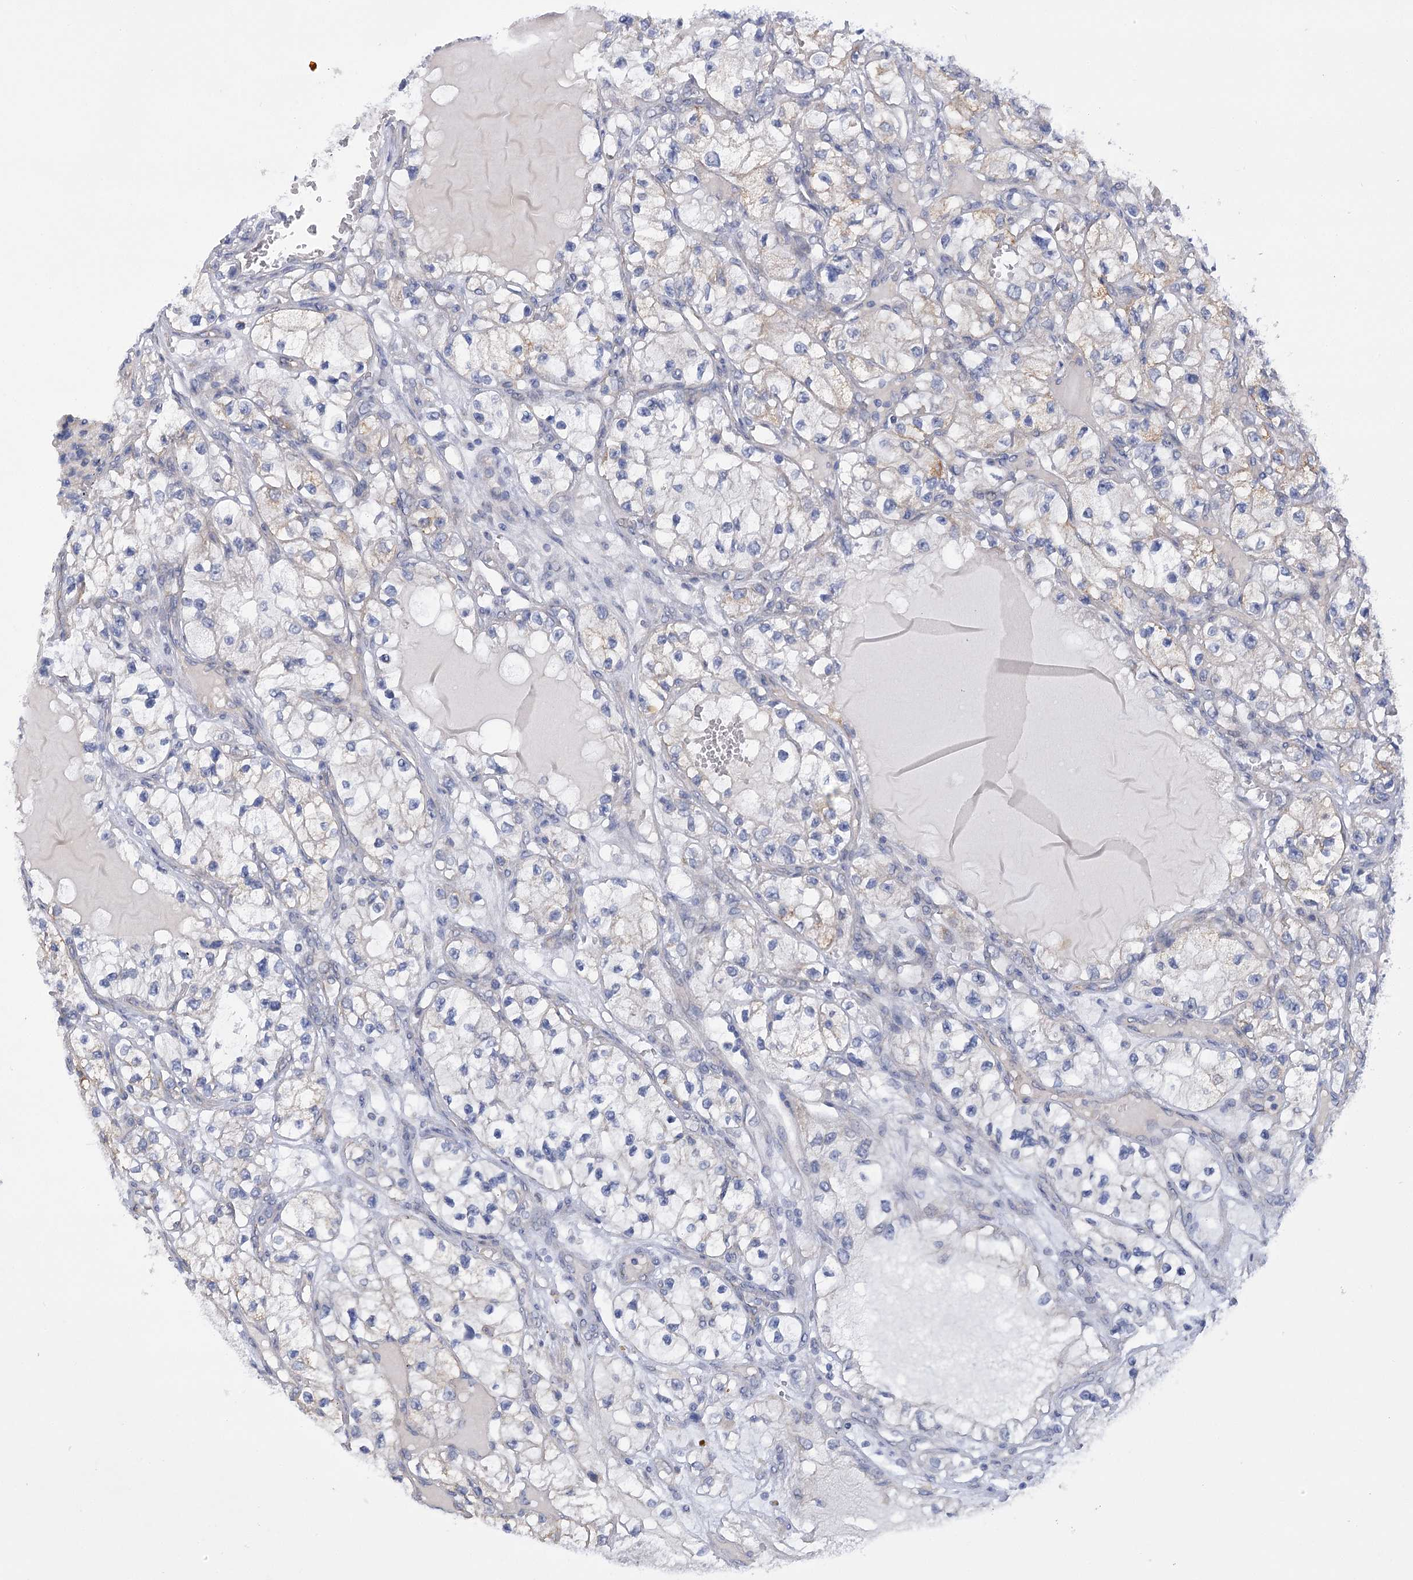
{"staining": {"intensity": "negative", "quantity": "none", "location": "none"}, "tissue": "renal cancer", "cell_type": "Tumor cells", "image_type": "cancer", "snomed": [{"axis": "morphology", "description": "Adenocarcinoma, NOS"}, {"axis": "topography", "description": "Kidney"}], "caption": "Immunohistochemical staining of human renal cancer shows no significant staining in tumor cells.", "gene": "DCUN1D1", "patient": {"sex": "female", "age": 57}}